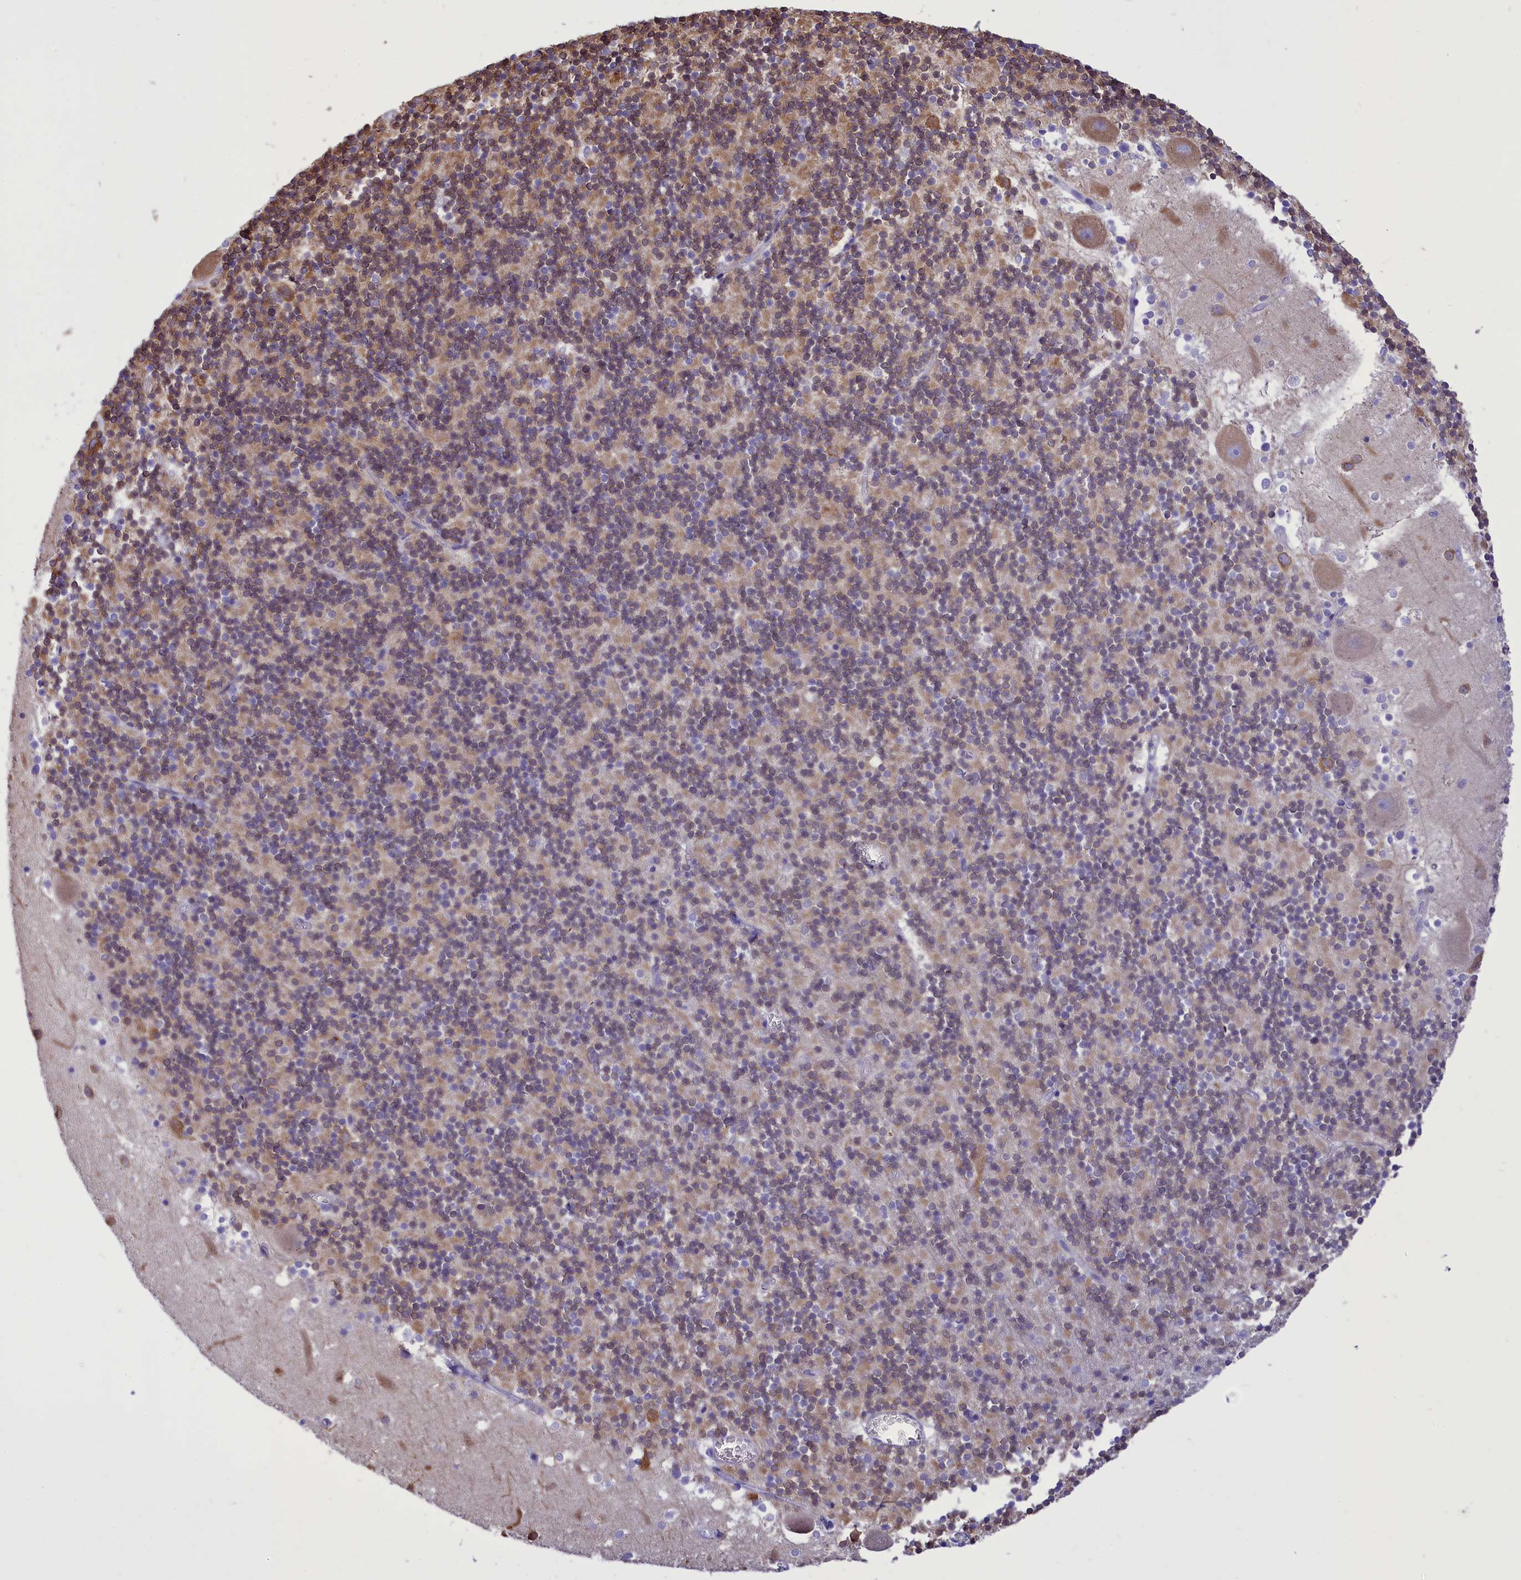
{"staining": {"intensity": "moderate", "quantity": "25%-75%", "location": "cytoplasmic/membranous"}, "tissue": "cerebellum", "cell_type": "Cells in granular layer", "image_type": "normal", "snomed": [{"axis": "morphology", "description": "Normal tissue, NOS"}, {"axis": "topography", "description": "Cerebellum"}], "caption": "Cerebellum stained for a protein (brown) demonstrates moderate cytoplasmic/membranous positive staining in approximately 25%-75% of cells in granular layer.", "gene": "DCAF16", "patient": {"sex": "male", "age": 54}}